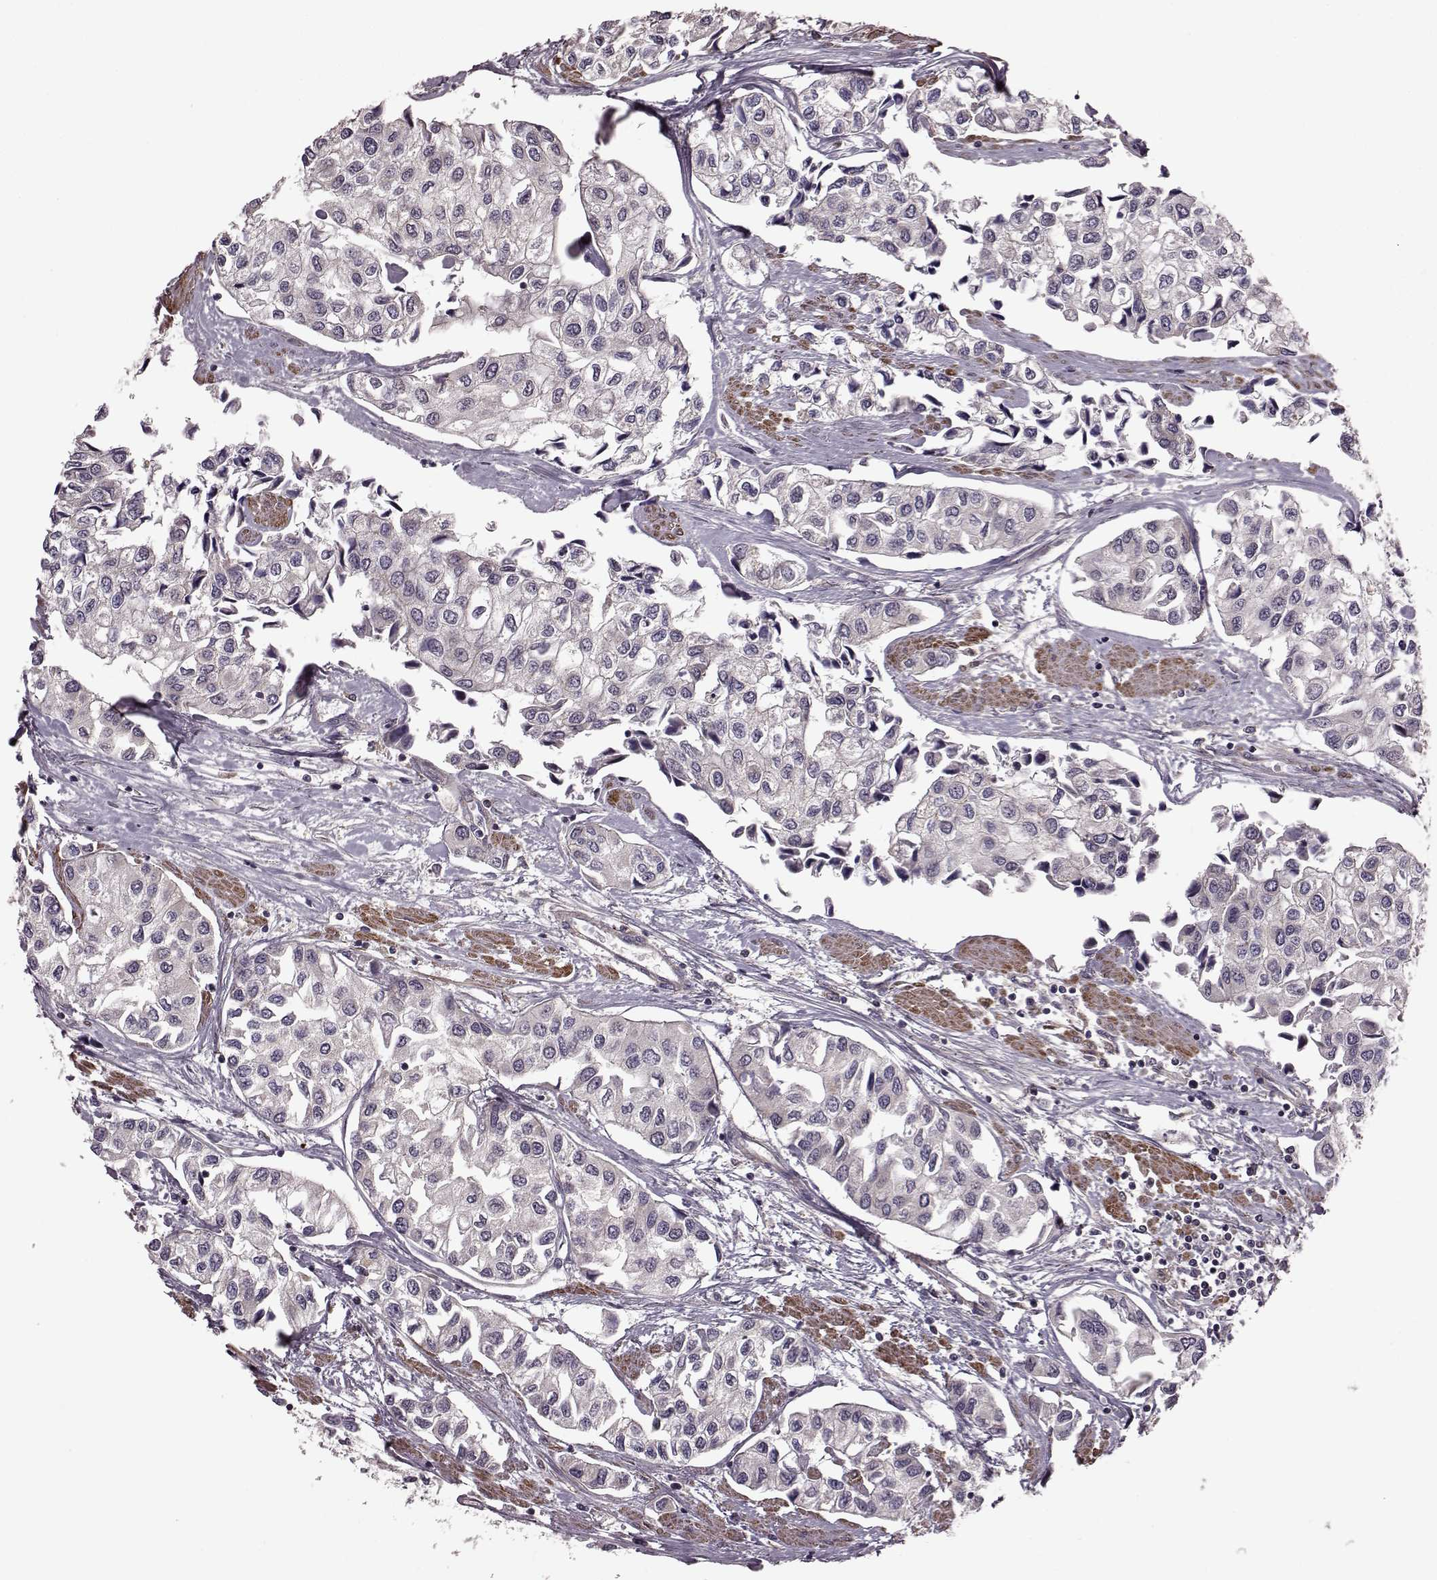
{"staining": {"intensity": "negative", "quantity": "none", "location": "none"}, "tissue": "urothelial cancer", "cell_type": "Tumor cells", "image_type": "cancer", "snomed": [{"axis": "morphology", "description": "Urothelial carcinoma, High grade"}, {"axis": "topography", "description": "Urinary bladder"}], "caption": "High power microscopy micrograph of an immunohistochemistry (IHC) histopathology image of urothelial cancer, revealing no significant expression in tumor cells. The staining is performed using DAB (3,3'-diaminobenzidine) brown chromogen with nuclei counter-stained in using hematoxylin.", "gene": "FNIP2", "patient": {"sex": "male", "age": 73}}